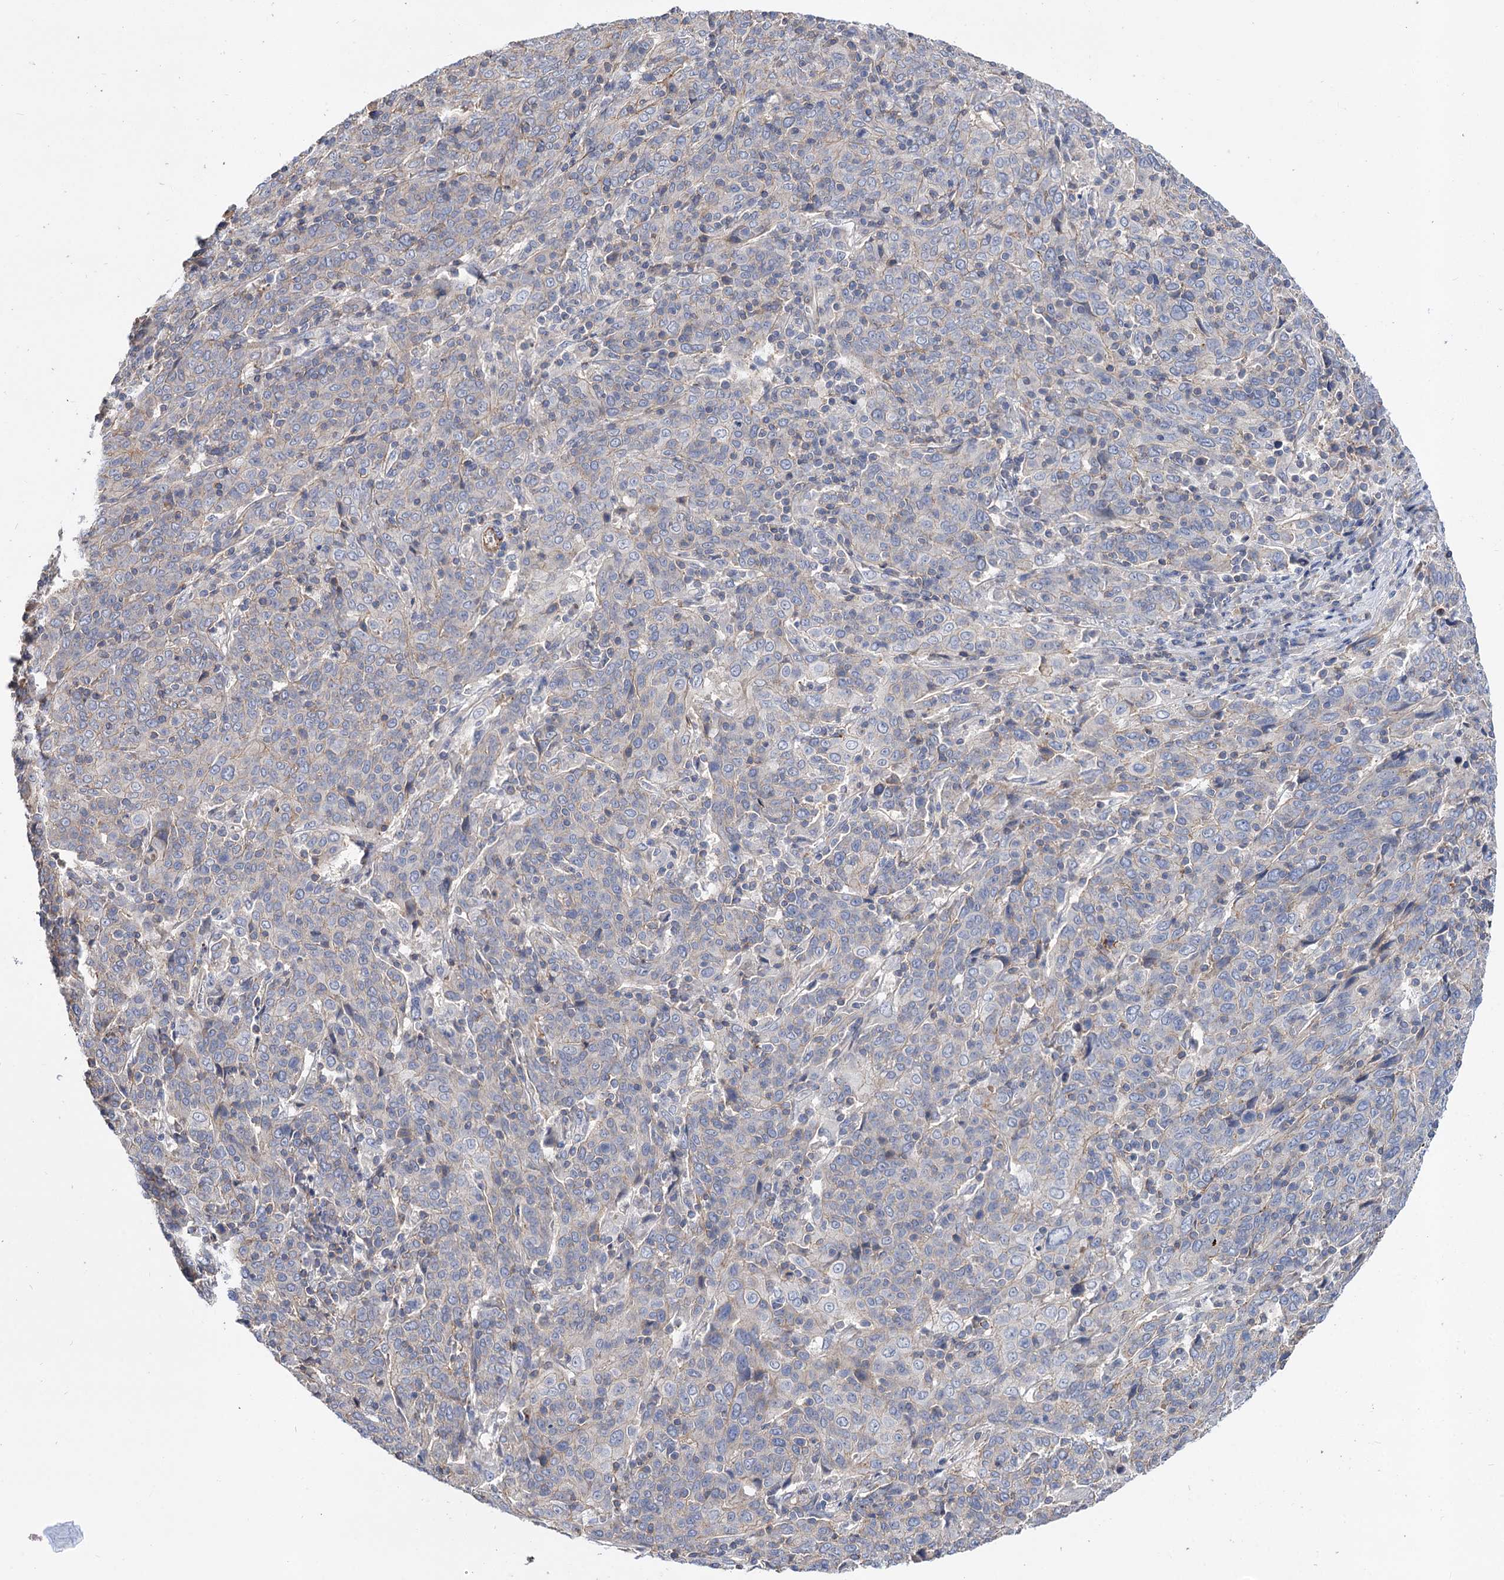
{"staining": {"intensity": "negative", "quantity": "none", "location": "none"}, "tissue": "cervical cancer", "cell_type": "Tumor cells", "image_type": "cancer", "snomed": [{"axis": "morphology", "description": "Squamous cell carcinoma, NOS"}, {"axis": "topography", "description": "Cervix"}], "caption": "Human squamous cell carcinoma (cervical) stained for a protein using immunohistochemistry (IHC) exhibits no positivity in tumor cells.", "gene": "NUDCD2", "patient": {"sex": "female", "age": 67}}